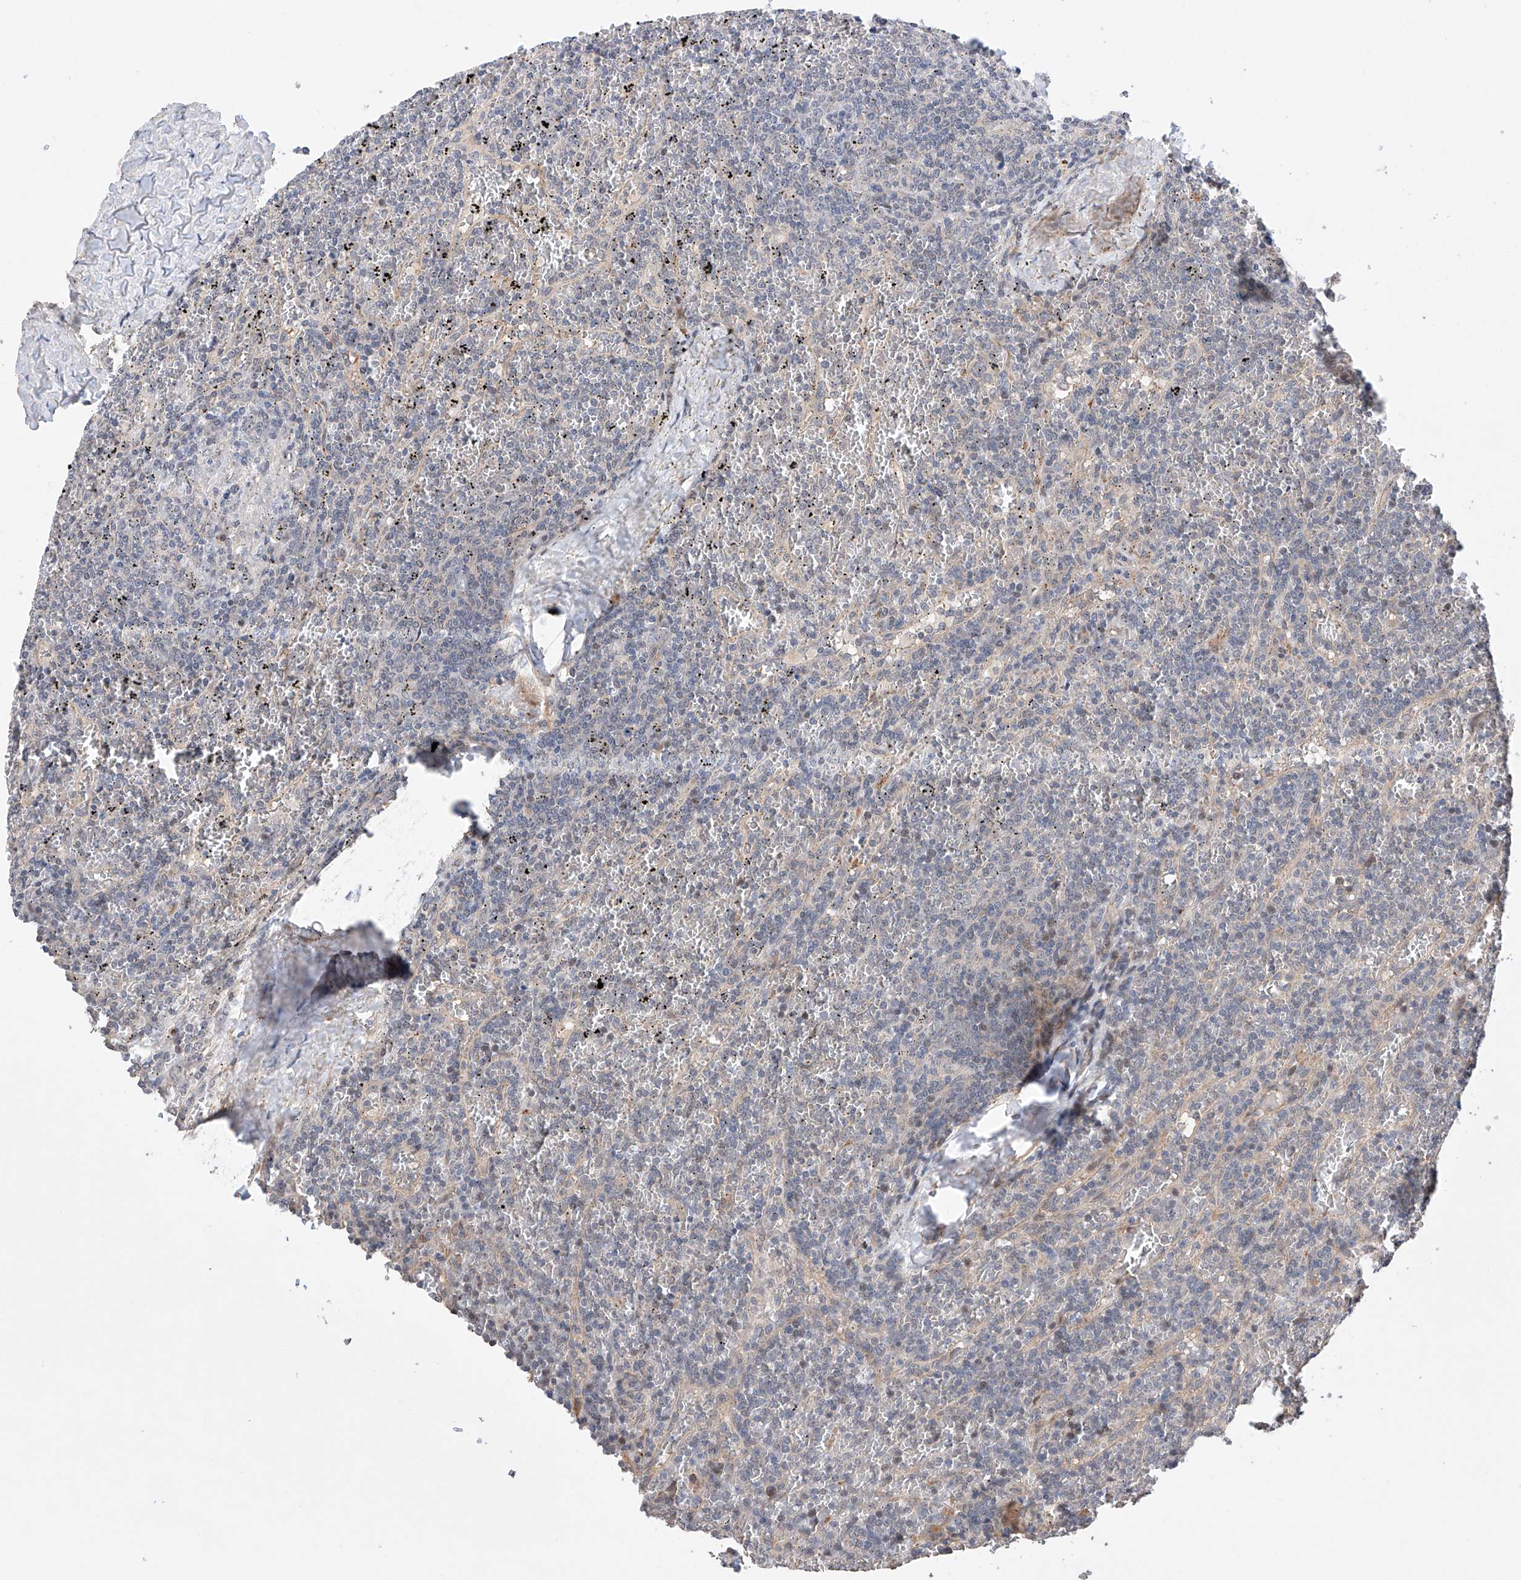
{"staining": {"intensity": "negative", "quantity": "none", "location": "none"}, "tissue": "lymphoma", "cell_type": "Tumor cells", "image_type": "cancer", "snomed": [{"axis": "morphology", "description": "Malignant lymphoma, non-Hodgkin's type, Low grade"}, {"axis": "topography", "description": "Spleen"}], "caption": "Immunohistochemistry (IHC) micrograph of malignant lymphoma, non-Hodgkin's type (low-grade) stained for a protein (brown), which demonstrates no expression in tumor cells.", "gene": "AFG1L", "patient": {"sex": "female", "age": 19}}